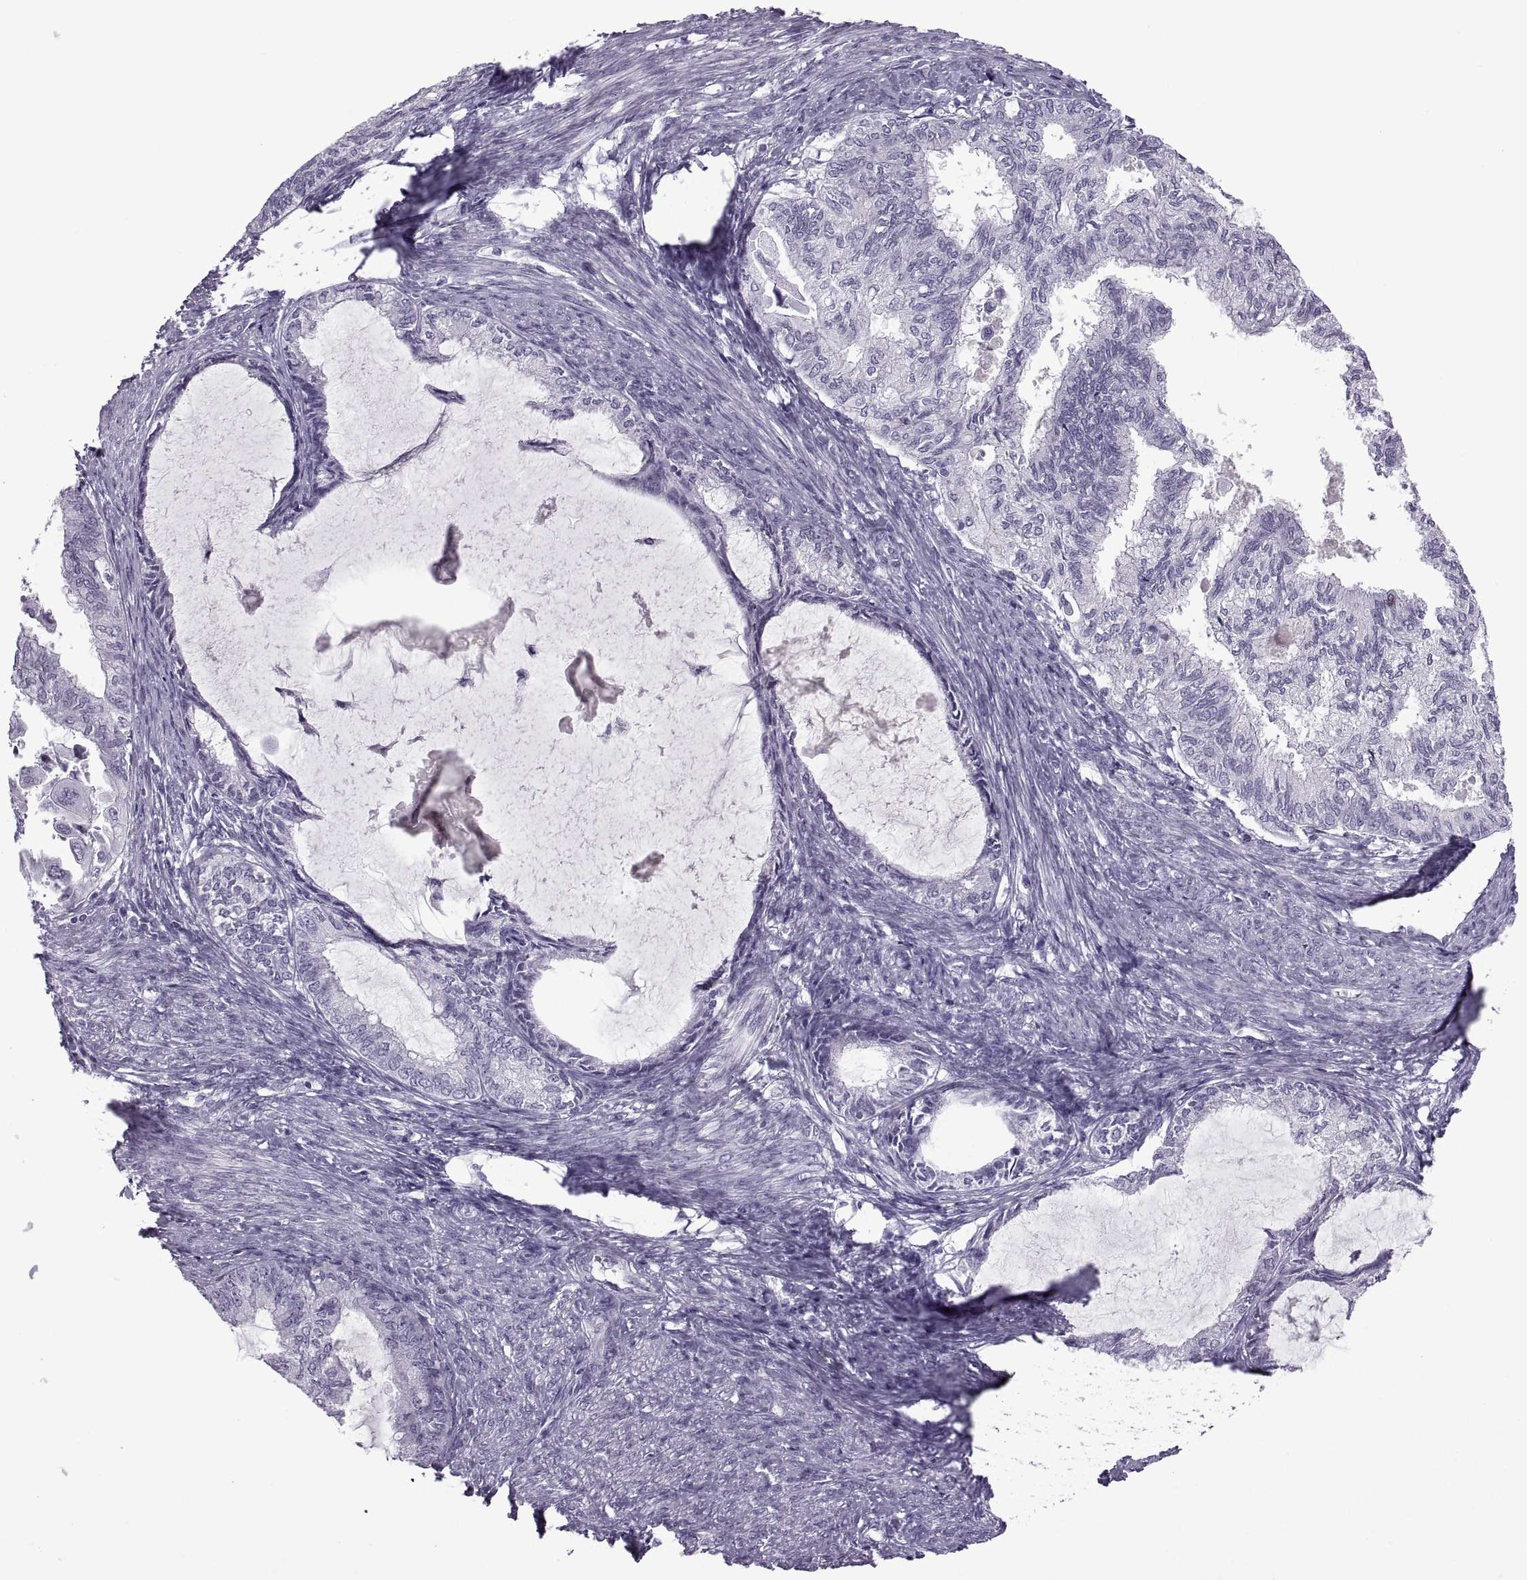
{"staining": {"intensity": "negative", "quantity": "none", "location": "none"}, "tissue": "endometrial cancer", "cell_type": "Tumor cells", "image_type": "cancer", "snomed": [{"axis": "morphology", "description": "Adenocarcinoma, NOS"}, {"axis": "topography", "description": "Endometrium"}], "caption": "Image shows no protein staining in tumor cells of endometrial cancer tissue.", "gene": "FAM24A", "patient": {"sex": "female", "age": 86}}